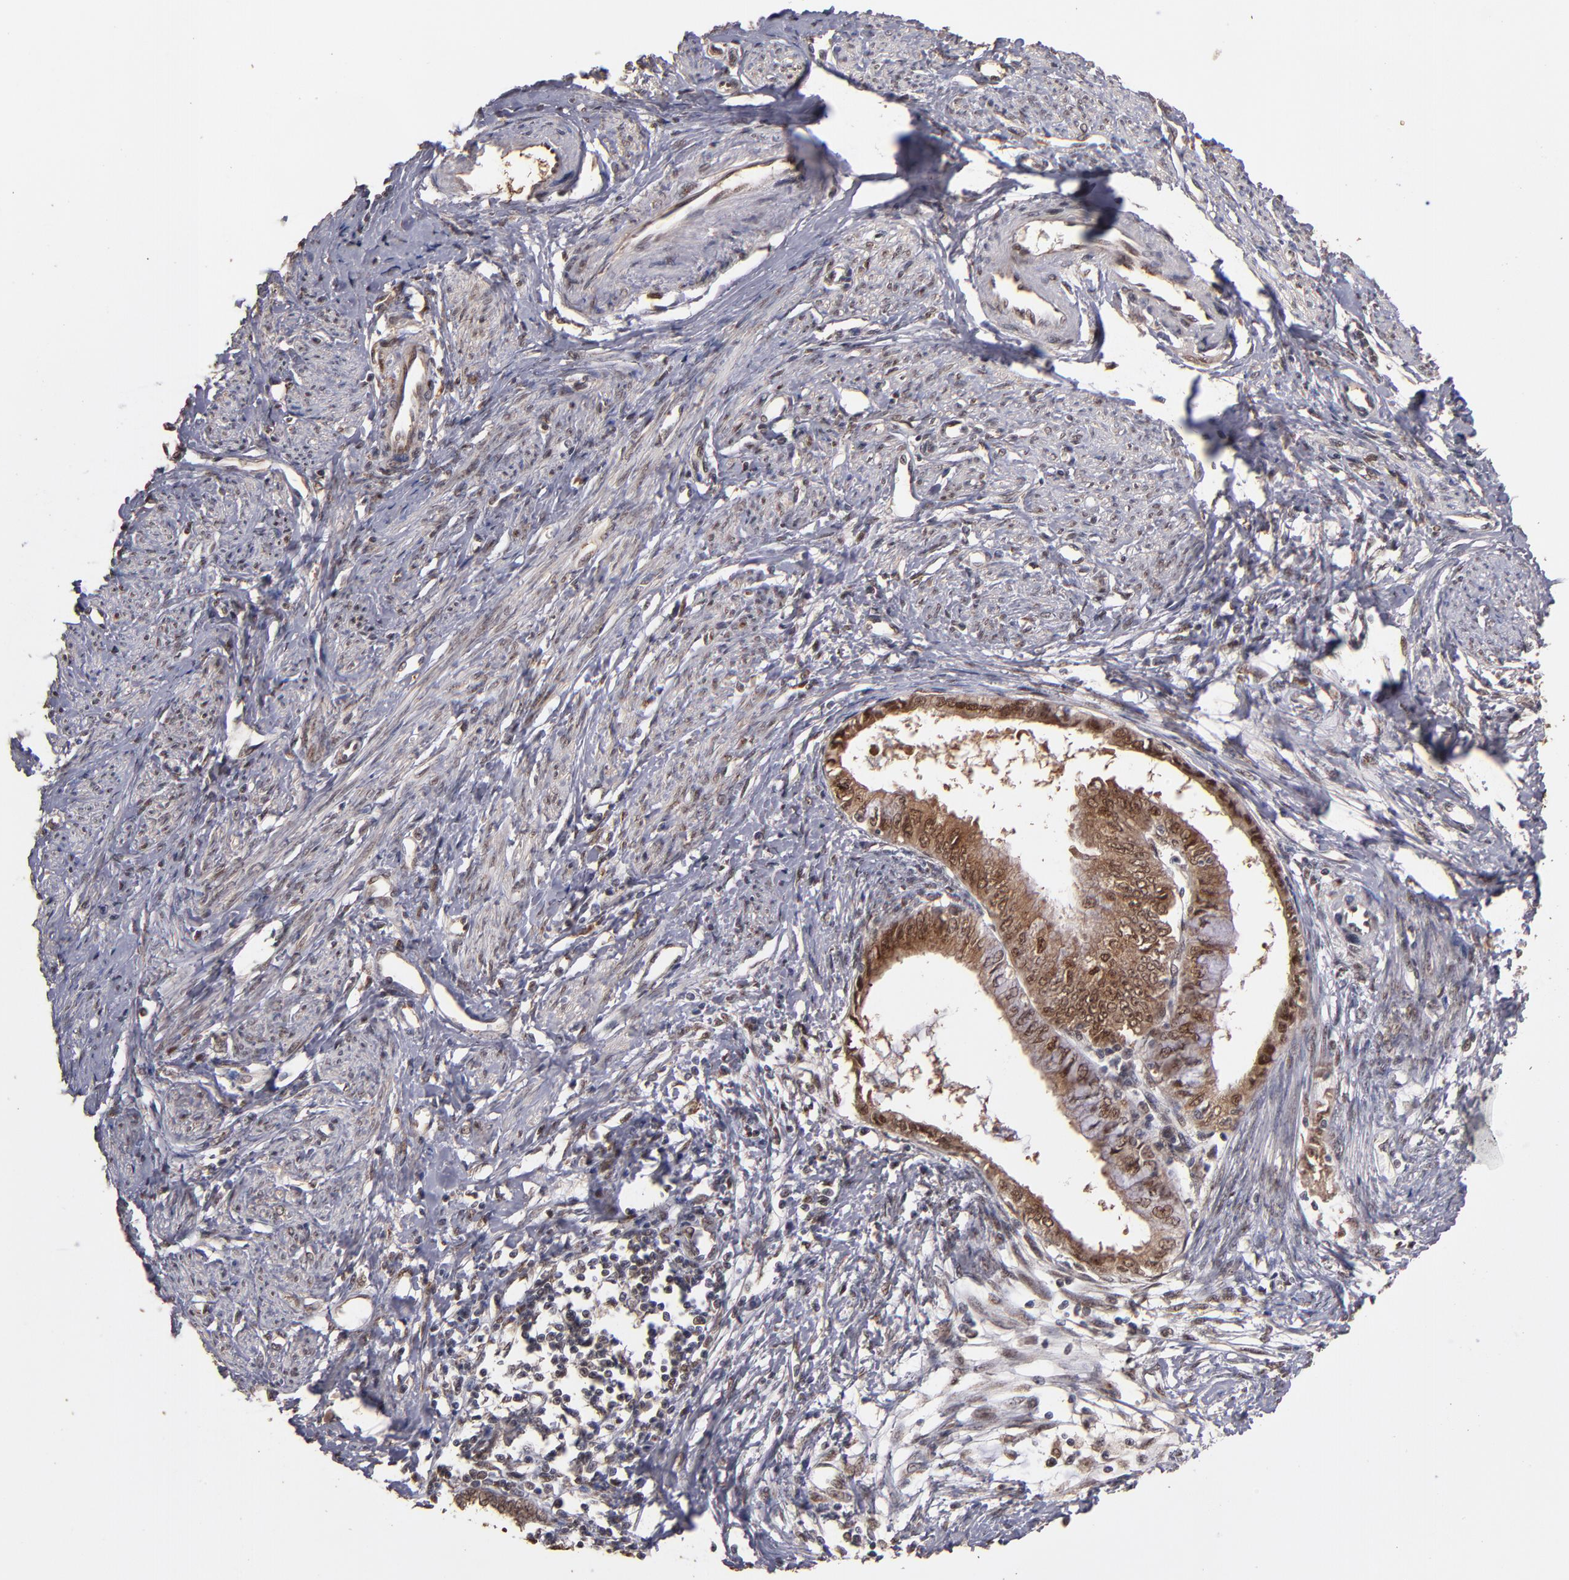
{"staining": {"intensity": "moderate", "quantity": ">75%", "location": "cytoplasmic/membranous,nuclear"}, "tissue": "endometrial cancer", "cell_type": "Tumor cells", "image_type": "cancer", "snomed": [{"axis": "morphology", "description": "Adenocarcinoma, NOS"}, {"axis": "topography", "description": "Endometrium"}], "caption": "A high-resolution photomicrograph shows immunohistochemistry (IHC) staining of adenocarcinoma (endometrial), which shows moderate cytoplasmic/membranous and nuclear staining in approximately >75% of tumor cells.", "gene": "EAPP", "patient": {"sex": "female", "age": 76}}